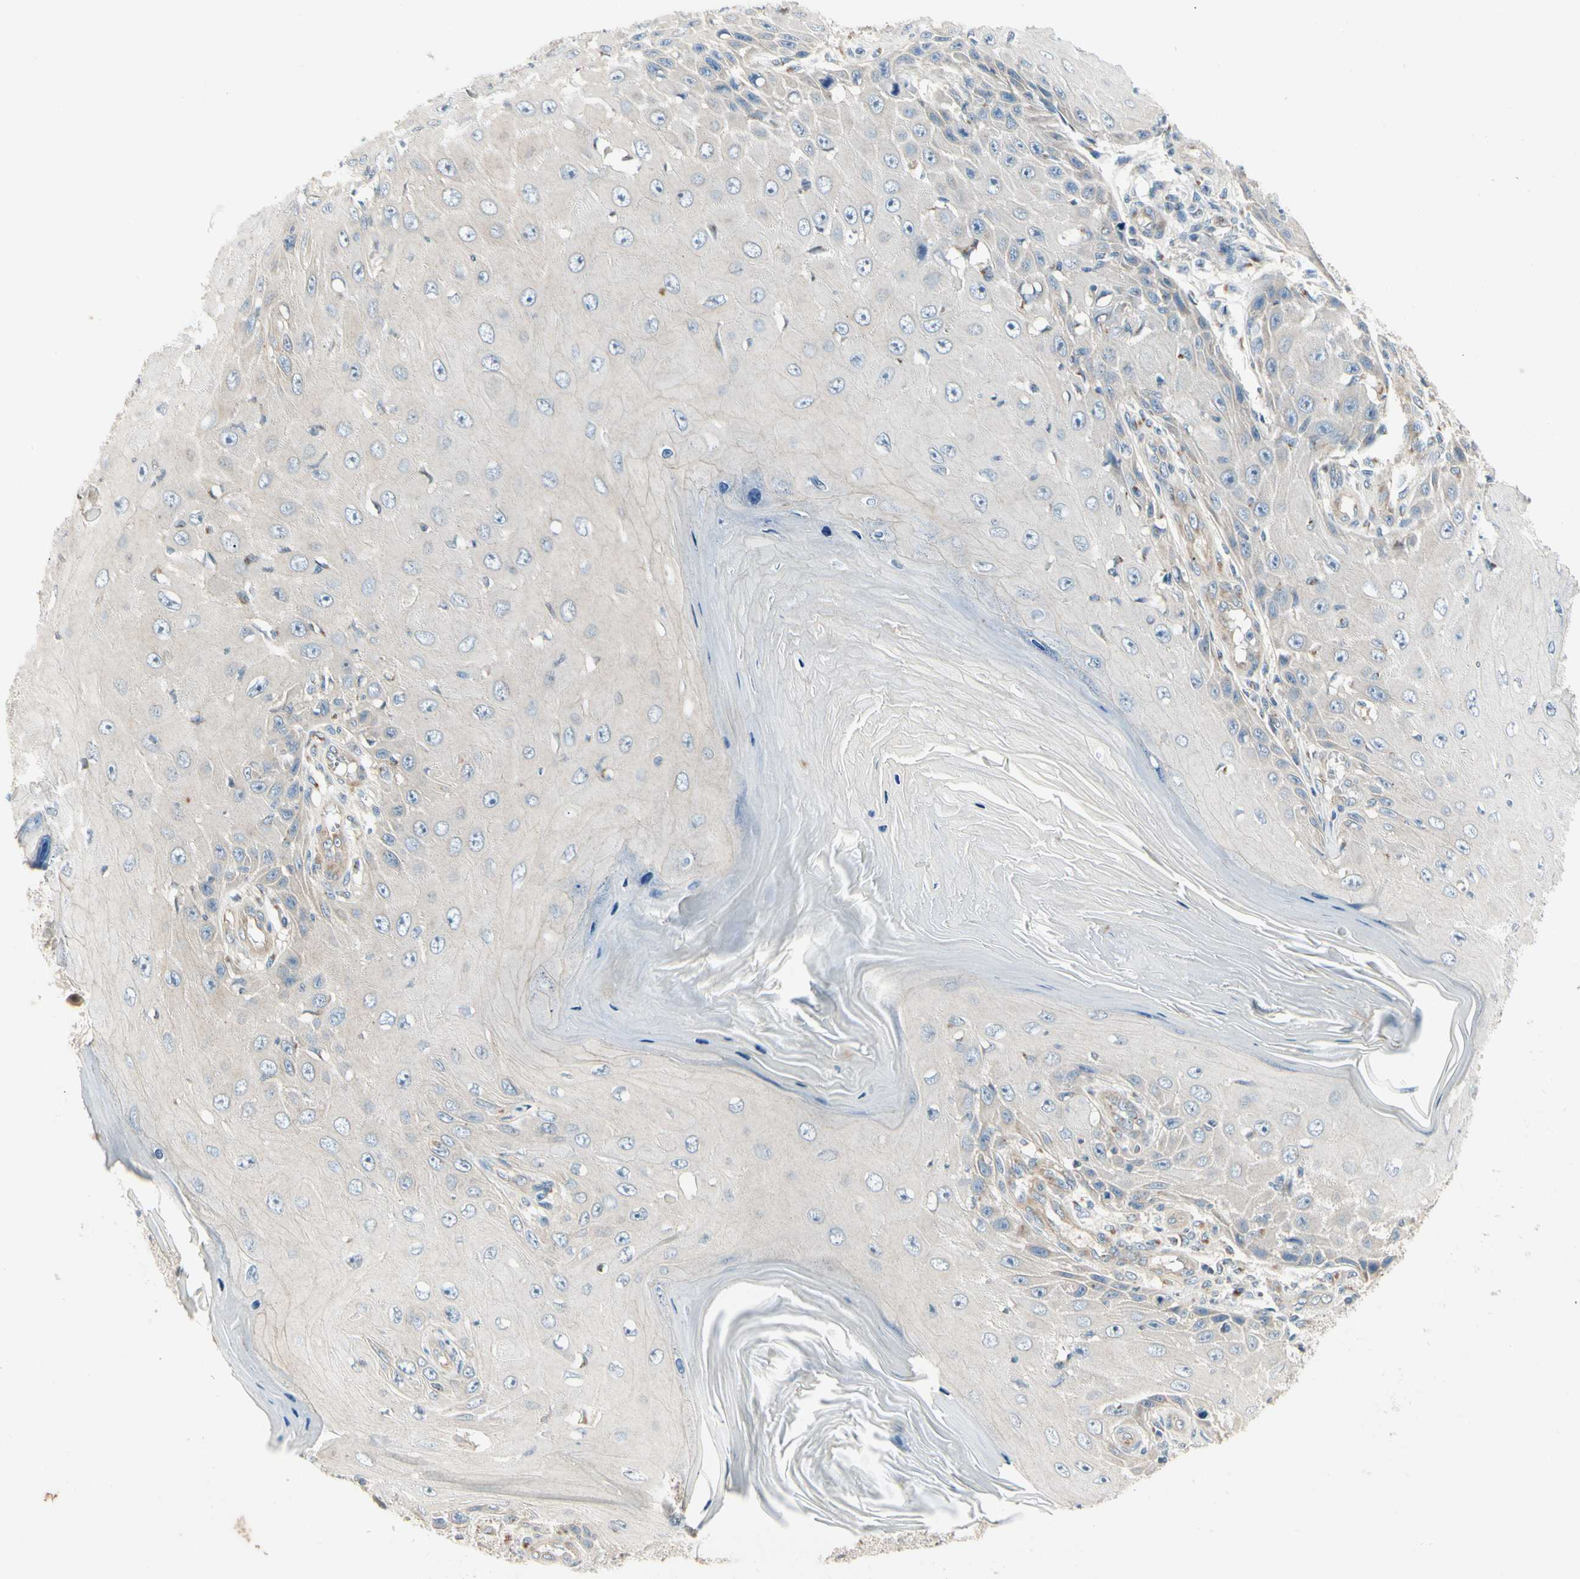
{"staining": {"intensity": "weak", "quantity": "<25%", "location": "cytoplasmic/membranous"}, "tissue": "skin cancer", "cell_type": "Tumor cells", "image_type": "cancer", "snomed": [{"axis": "morphology", "description": "Squamous cell carcinoma, NOS"}, {"axis": "topography", "description": "Skin"}], "caption": "DAB immunohistochemical staining of skin cancer (squamous cell carcinoma) reveals no significant positivity in tumor cells.", "gene": "ABCA3", "patient": {"sex": "female", "age": 73}}